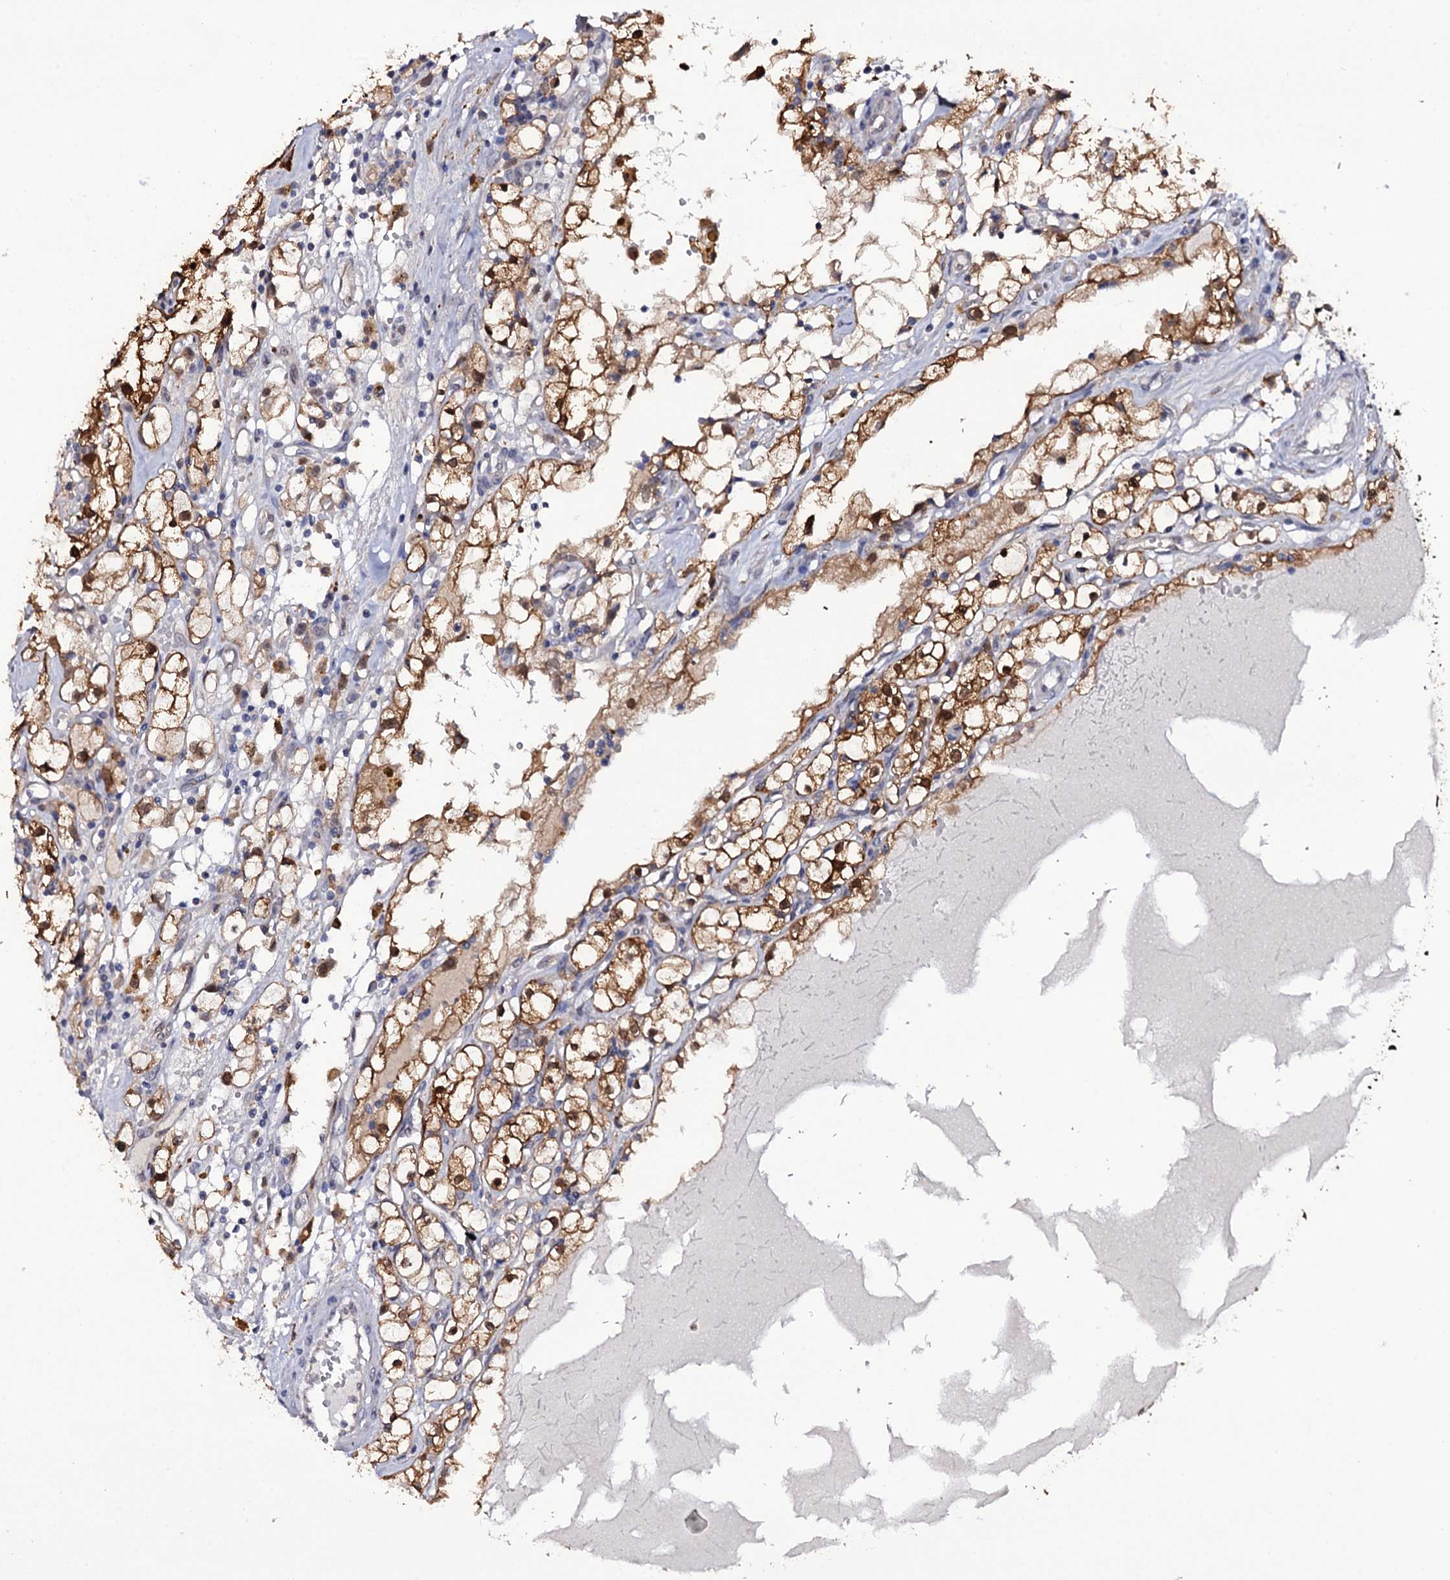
{"staining": {"intensity": "strong", "quantity": ">75%", "location": "cytoplasmic/membranous"}, "tissue": "renal cancer", "cell_type": "Tumor cells", "image_type": "cancer", "snomed": [{"axis": "morphology", "description": "Adenocarcinoma, NOS"}, {"axis": "topography", "description": "Kidney"}], "caption": "A brown stain highlights strong cytoplasmic/membranous staining of a protein in renal cancer tumor cells.", "gene": "CRYL1", "patient": {"sex": "male", "age": 56}}